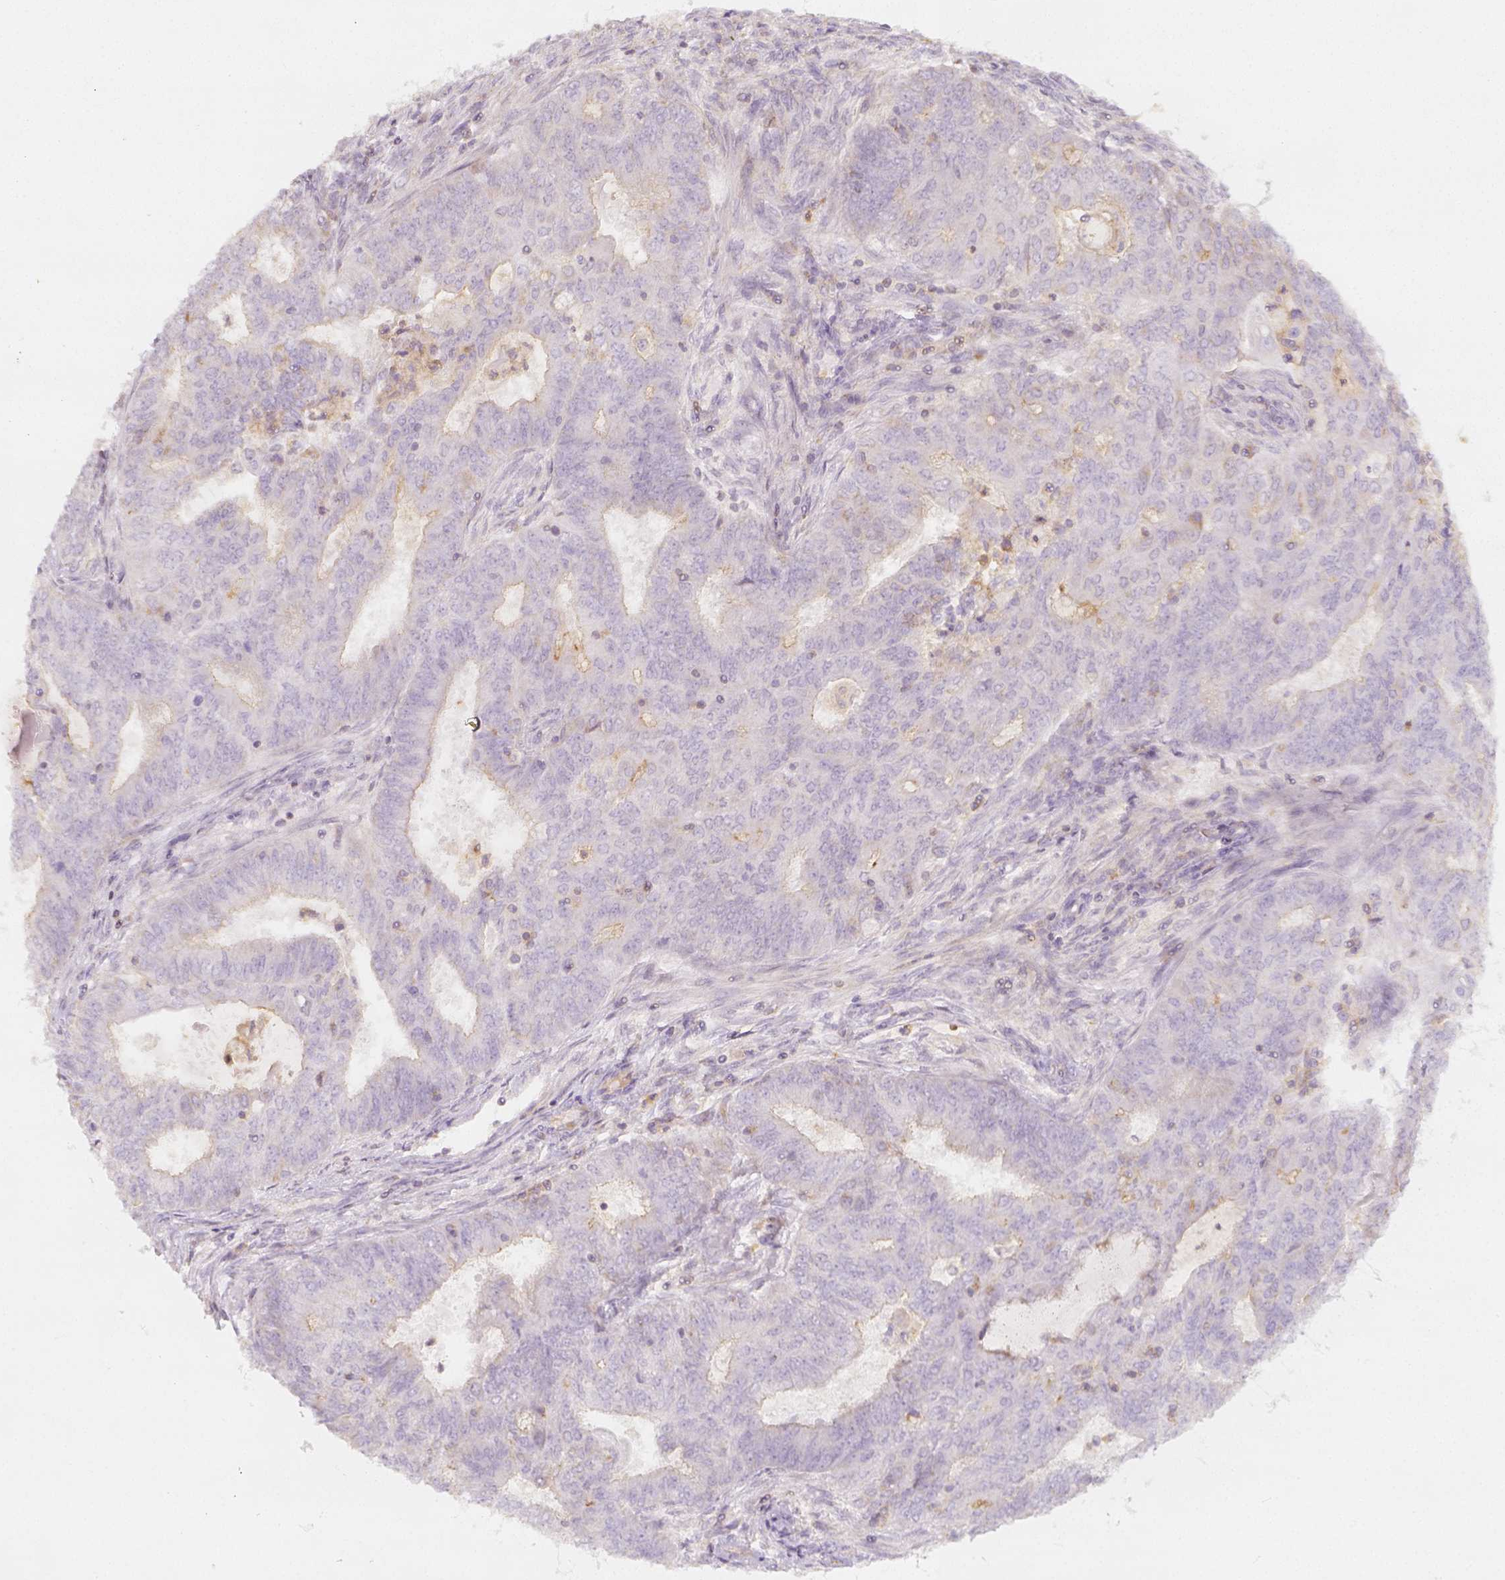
{"staining": {"intensity": "negative", "quantity": "none", "location": "none"}, "tissue": "endometrial cancer", "cell_type": "Tumor cells", "image_type": "cancer", "snomed": [{"axis": "morphology", "description": "Adenocarcinoma, NOS"}, {"axis": "topography", "description": "Endometrium"}], "caption": "IHC histopathology image of endometrial adenocarcinoma stained for a protein (brown), which displays no staining in tumor cells.", "gene": "PTPRJ", "patient": {"sex": "female", "age": 62}}